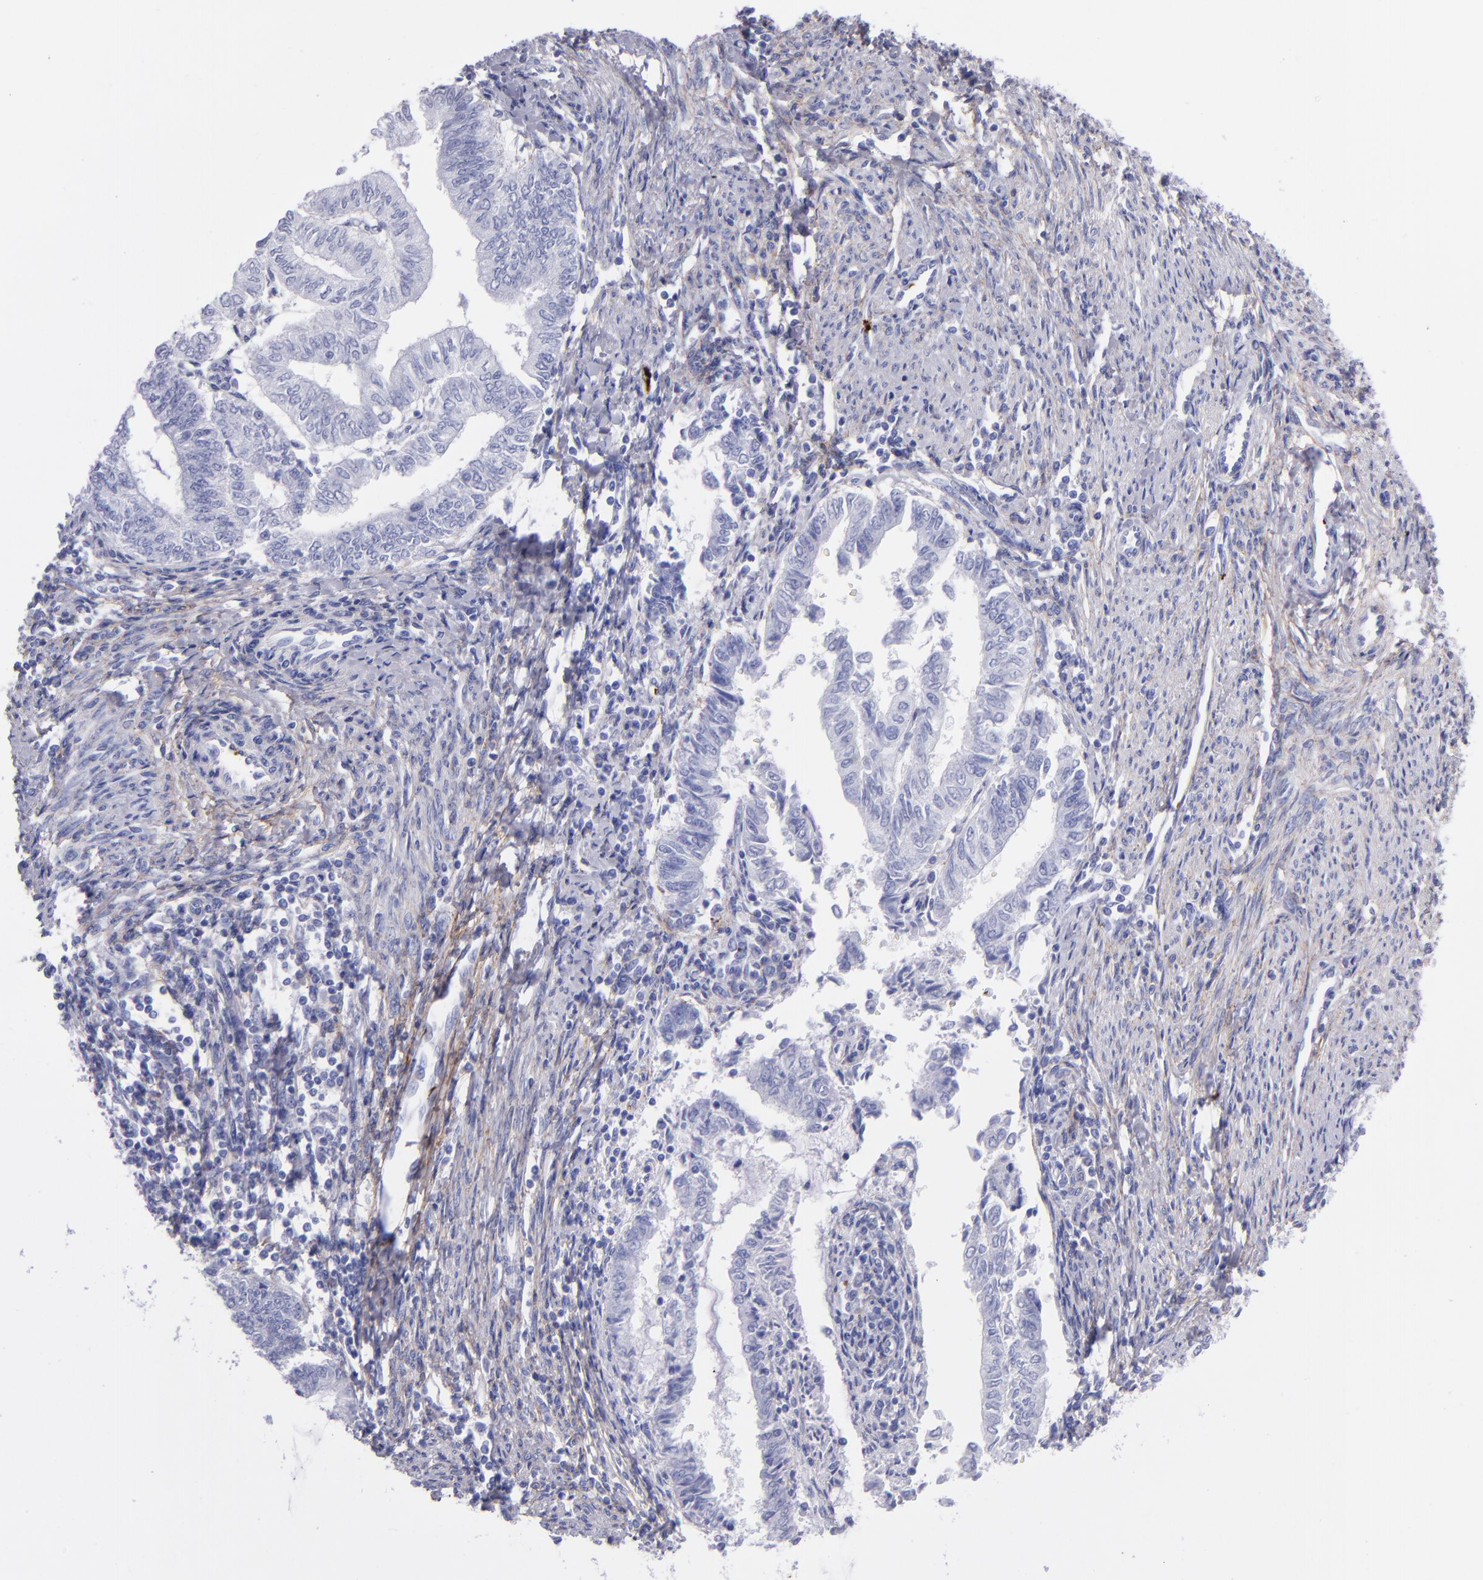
{"staining": {"intensity": "negative", "quantity": "none", "location": "none"}, "tissue": "endometrial cancer", "cell_type": "Tumor cells", "image_type": "cancer", "snomed": [{"axis": "morphology", "description": "Adenocarcinoma, NOS"}, {"axis": "topography", "description": "Endometrium"}], "caption": "The photomicrograph reveals no staining of tumor cells in endometrial cancer (adenocarcinoma).", "gene": "EFCAB13", "patient": {"sex": "female", "age": 66}}